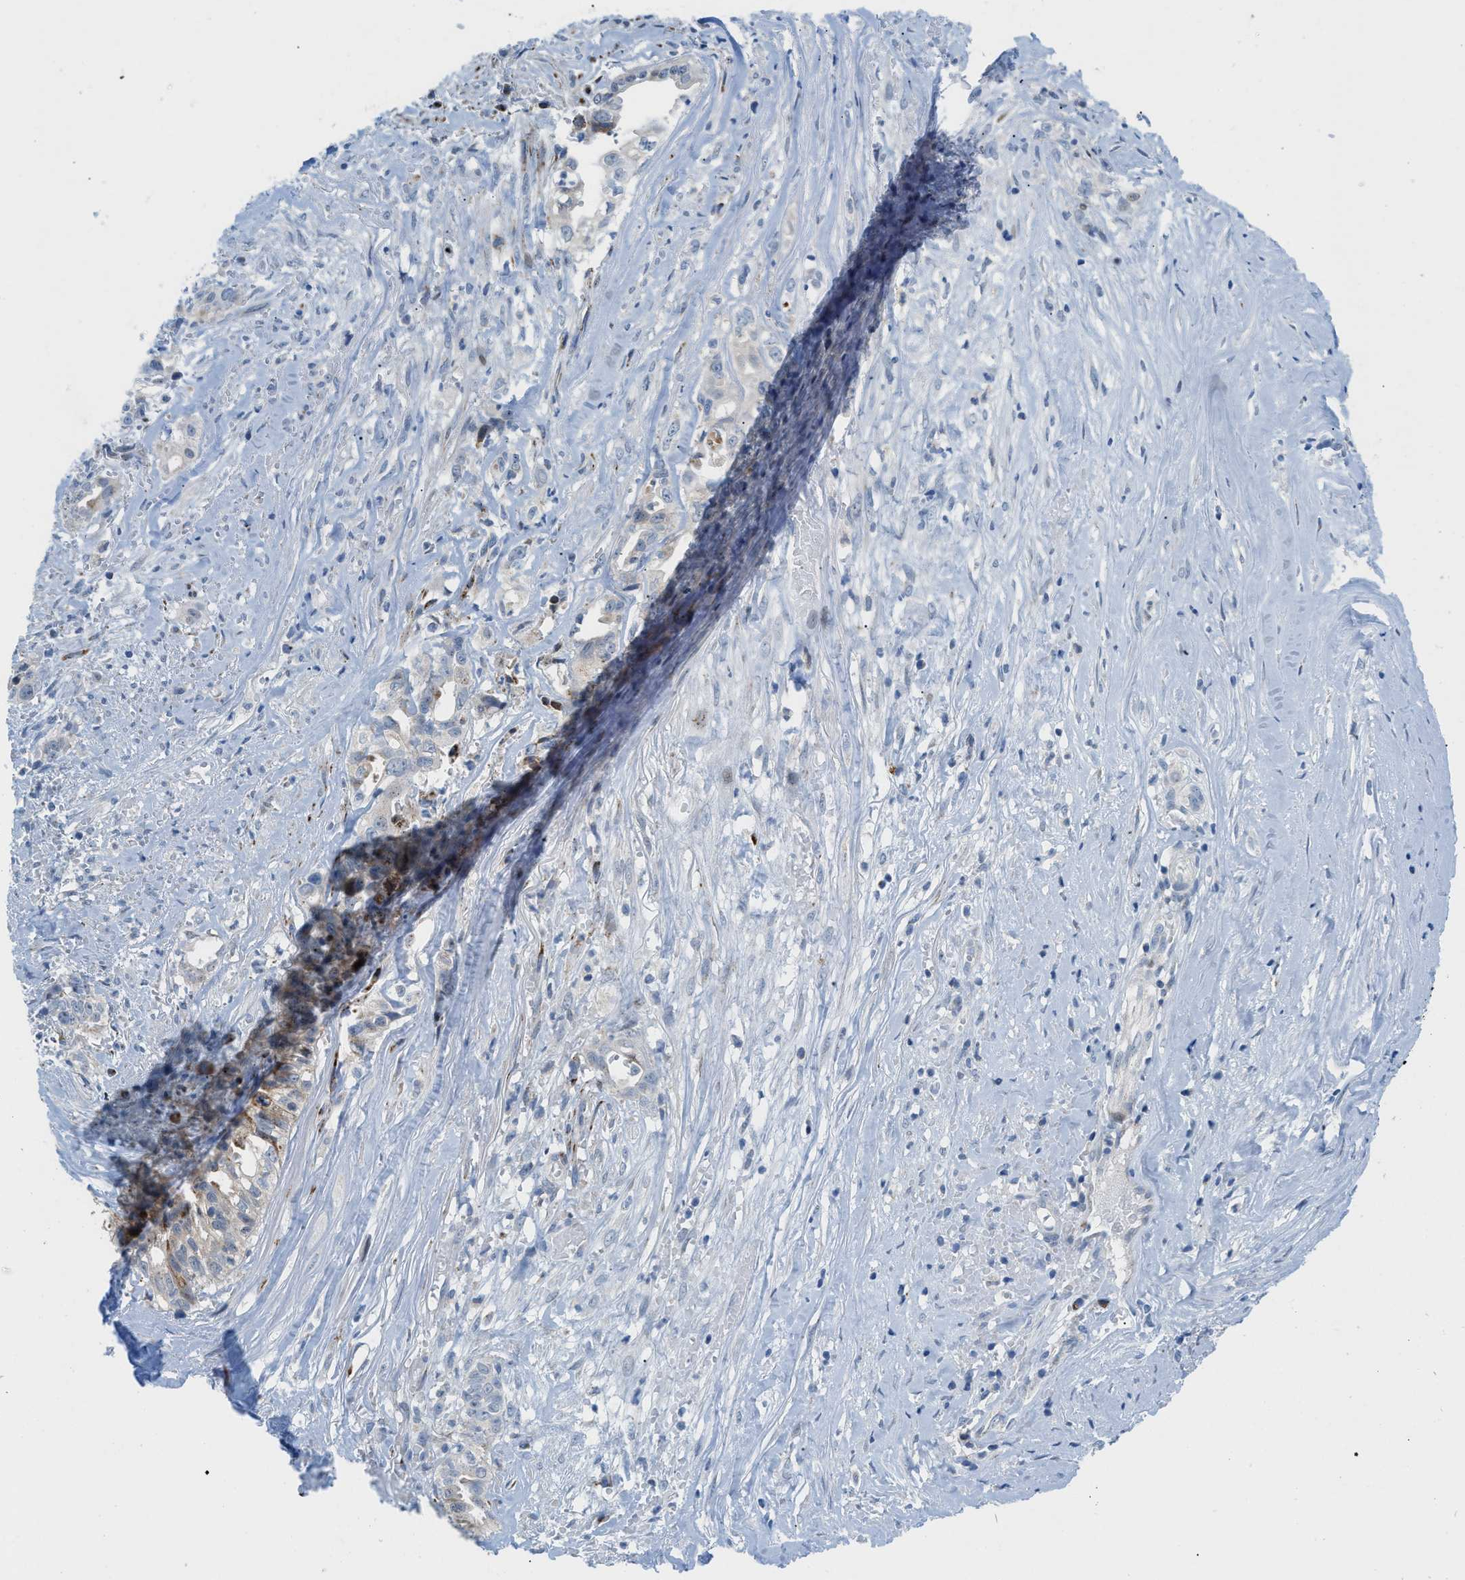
{"staining": {"intensity": "weak", "quantity": "25%-75%", "location": "cytoplasmic/membranous"}, "tissue": "liver cancer", "cell_type": "Tumor cells", "image_type": "cancer", "snomed": [{"axis": "morphology", "description": "Cholangiocarcinoma"}, {"axis": "topography", "description": "Liver"}], "caption": "IHC image of neoplastic tissue: liver cancer (cholangiocarcinoma) stained using IHC shows low levels of weak protein expression localized specifically in the cytoplasmic/membranous of tumor cells, appearing as a cytoplasmic/membranous brown color.", "gene": "RBBP9", "patient": {"sex": "female", "age": 70}}